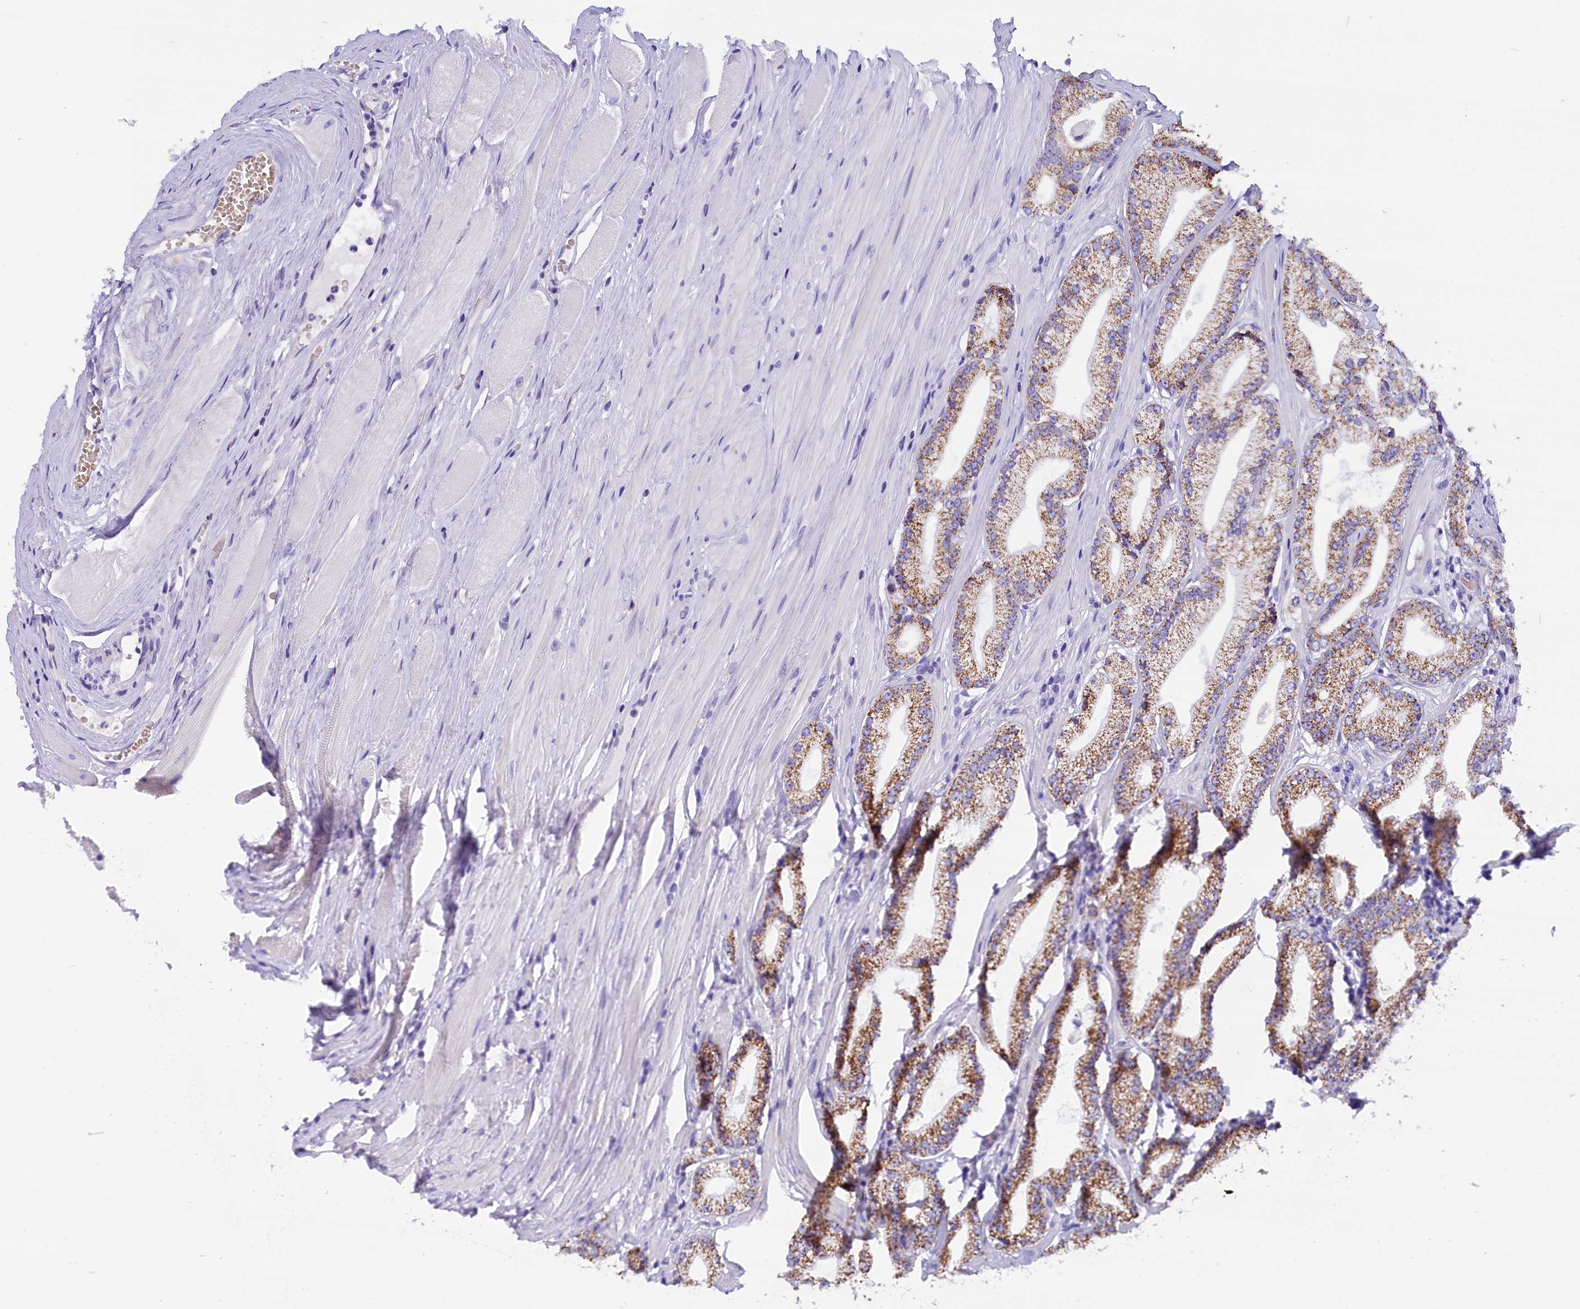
{"staining": {"intensity": "moderate", "quantity": "25%-75%", "location": "cytoplasmic/membranous"}, "tissue": "prostate cancer", "cell_type": "Tumor cells", "image_type": "cancer", "snomed": [{"axis": "morphology", "description": "Adenocarcinoma, High grade"}, {"axis": "topography", "description": "Prostate"}], "caption": "This is a photomicrograph of immunohistochemistry (IHC) staining of prostate cancer, which shows moderate positivity in the cytoplasmic/membranous of tumor cells.", "gene": "ABAT", "patient": {"sex": "male", "age": 67}}